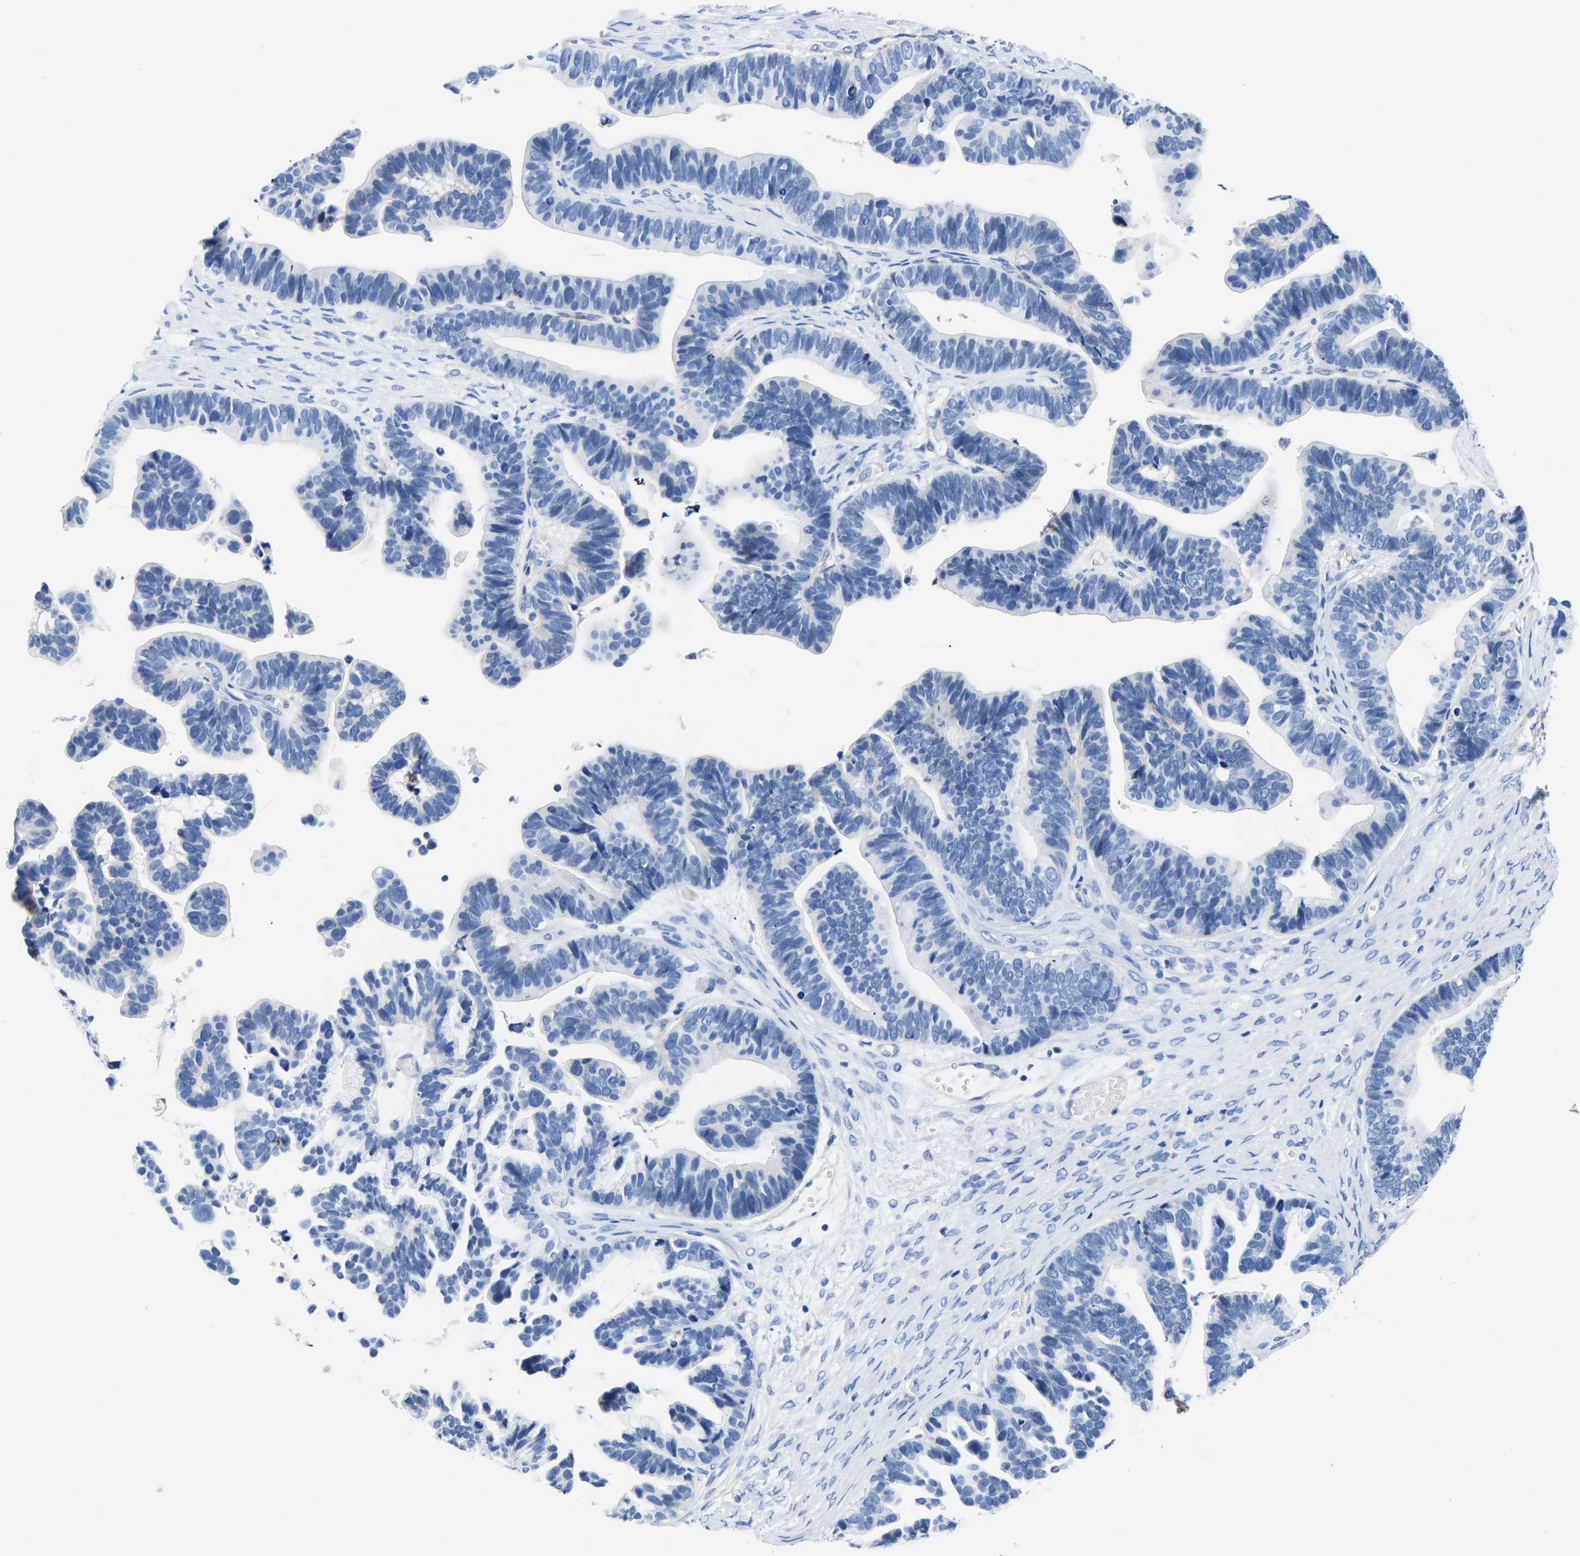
{"staining": {"intensity": "negative", "quantity": "none", "location": "none"}, "tissue": "ovarian cancer", "cell_type": "Tumor cells", "image_type": "cancer", "snomed": [{"axis": "morphology", "description": "Cystadenocarcinoma, serous, NOS"}, {"axis": "topography", "description": "Ovary"}], "caption": "This histopathology image is of serous cystadenocarcinoma (ovarian) stained with immunohistochemistry to label a protein in brown with the nuclei are counter-stained blue. There is no staining in tumor cells. (DAB (3,3'-diaminobenzidine) immunohistochemistry, high magnification).", "gene": "SLC45A3", "patient": {"sex": "female", "age": 56}}